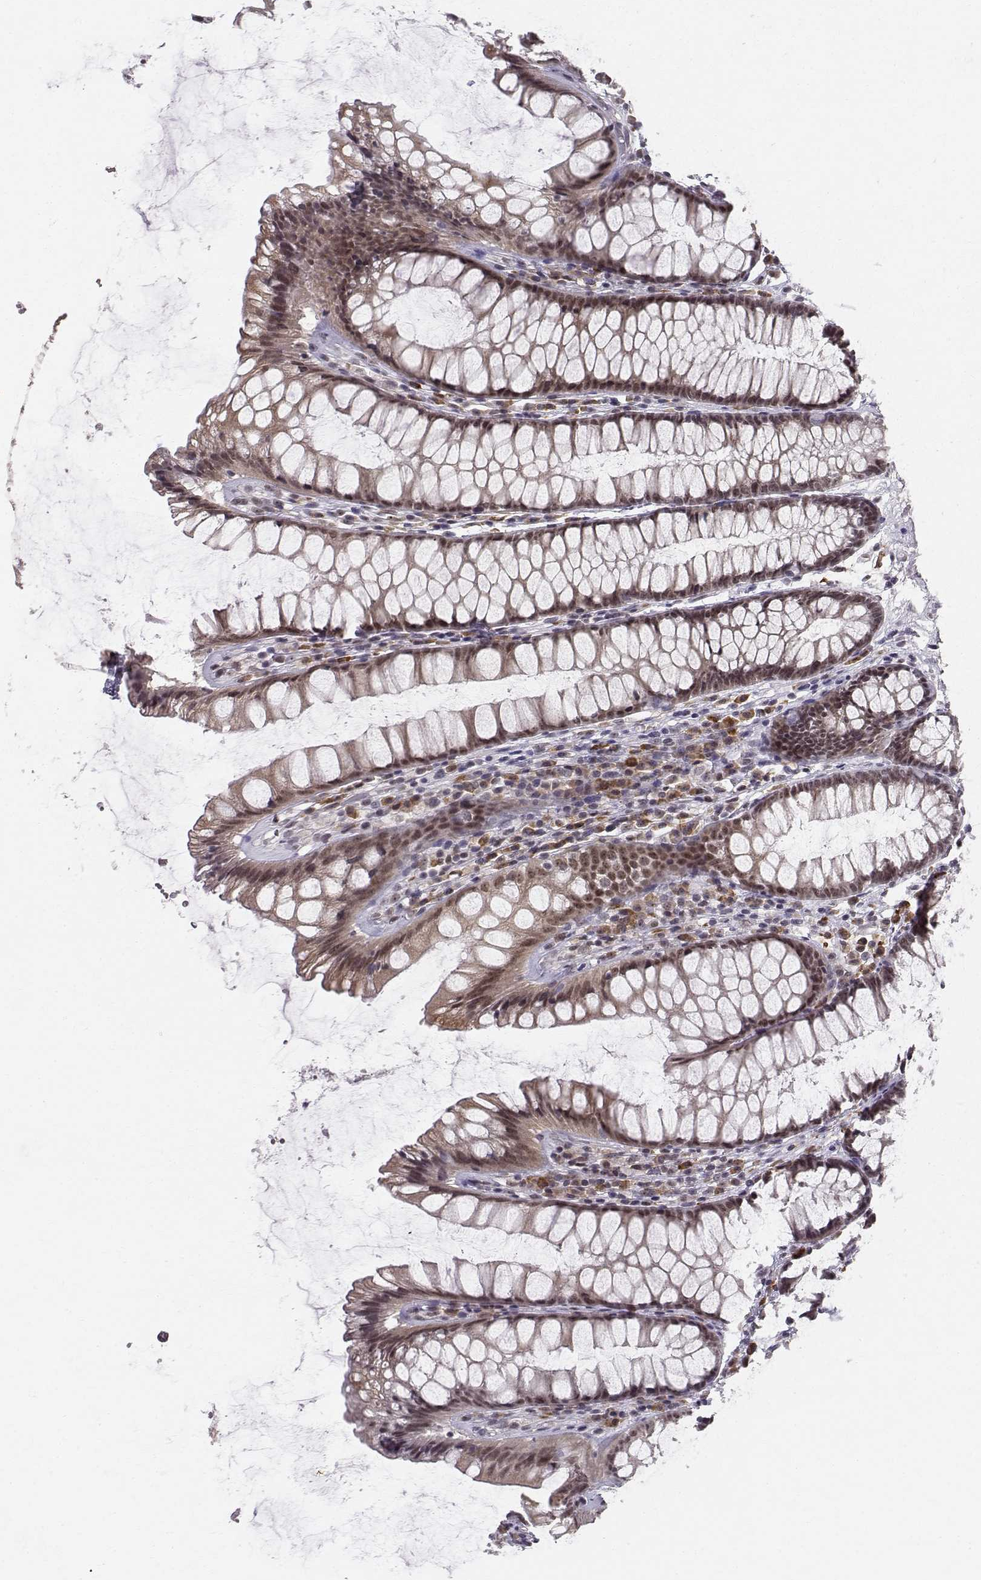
{"staining": {"intensity": "moderate", "quantity": "25%-75%", "location": "cytoplasmic/membranous,nuclear"}, "tissue": "rectum", "cell_type": "Glandular cells", "image_type": "normal", "snomed": [{"axis": "morphology", "description": "Normal tissue, NOS"}, {"axis": "topography", "description": "Rectum"}], "caption": "The immunohistochemical stain labels moderate cytoplasmic/membranous,nuclear positivity in glandular cells of benign rectum.", "gene": "RPP38", "patient": {"sex": "male", "age": 72}}